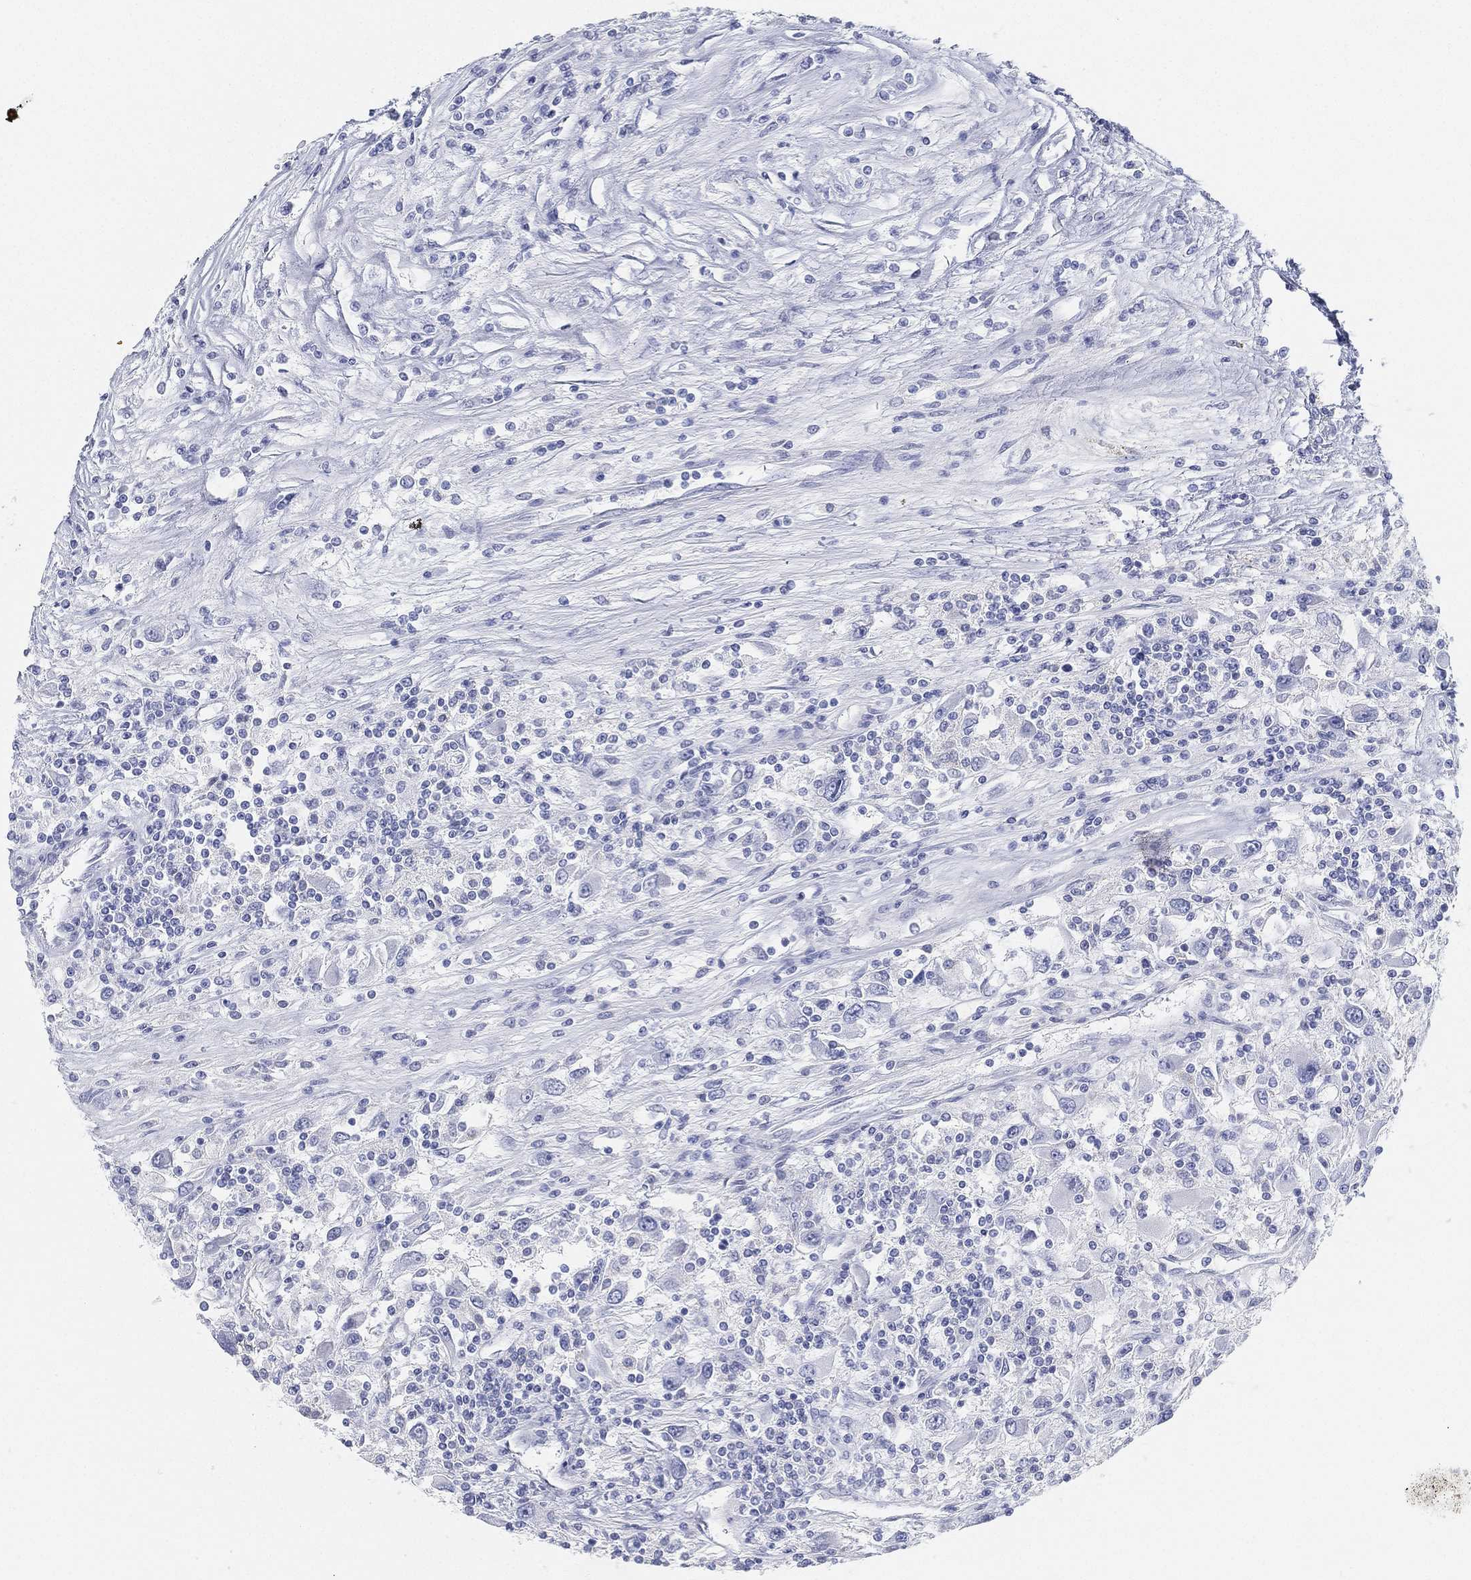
{"staining": {"intensity": "negative", "quantity": "none", "location": "none"}, "tissue": "renal cancer", "cell_type": "Tumor cells", "image_type": "cancer", "snomed": [{"axis": "morphology", "description": "Adenocarcinoma, NOS"}, {"axis": "topography", "description": "Kidney"}], "caption": "An image of renal cancer stained for a protein reveals no brown staining in tumor cells.", "gene": "GPR61", "patient": {"sex": "female", "age": 67}}